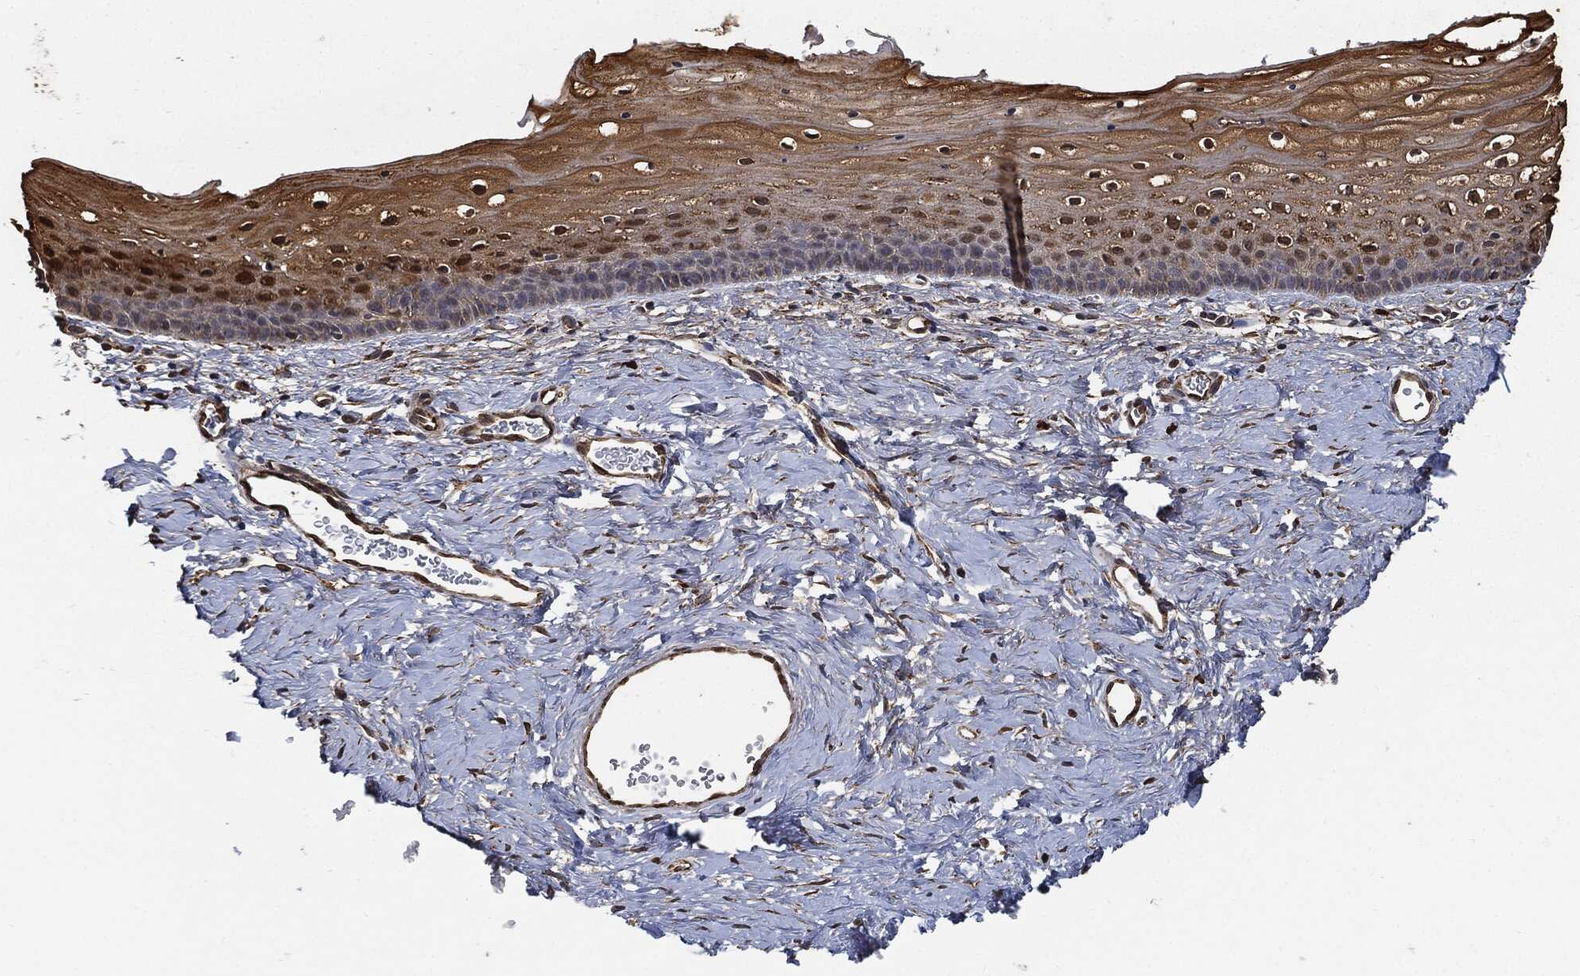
{"staining": {"intensity": "moderate", "quantity": "25%-75%", "location": "cytoplasmic/membranous"}, "tissue": "vagina", "cell_type": "Squamous epithelial cells", "image_type": "normal", "snomed": [{"axis": "morphology", "description": "Normal tissue, NOS"}, {"axis": "topography", "description": "Vagina"}], "caption": "Human vagina stained with a brown dye demonstrates moderate cytoplasmic/membranous positive staining in approximately 25%-75% of squamous epithelial cells.", "gene": "S100A9", "patient": {"sex": "female", "age": 32}}